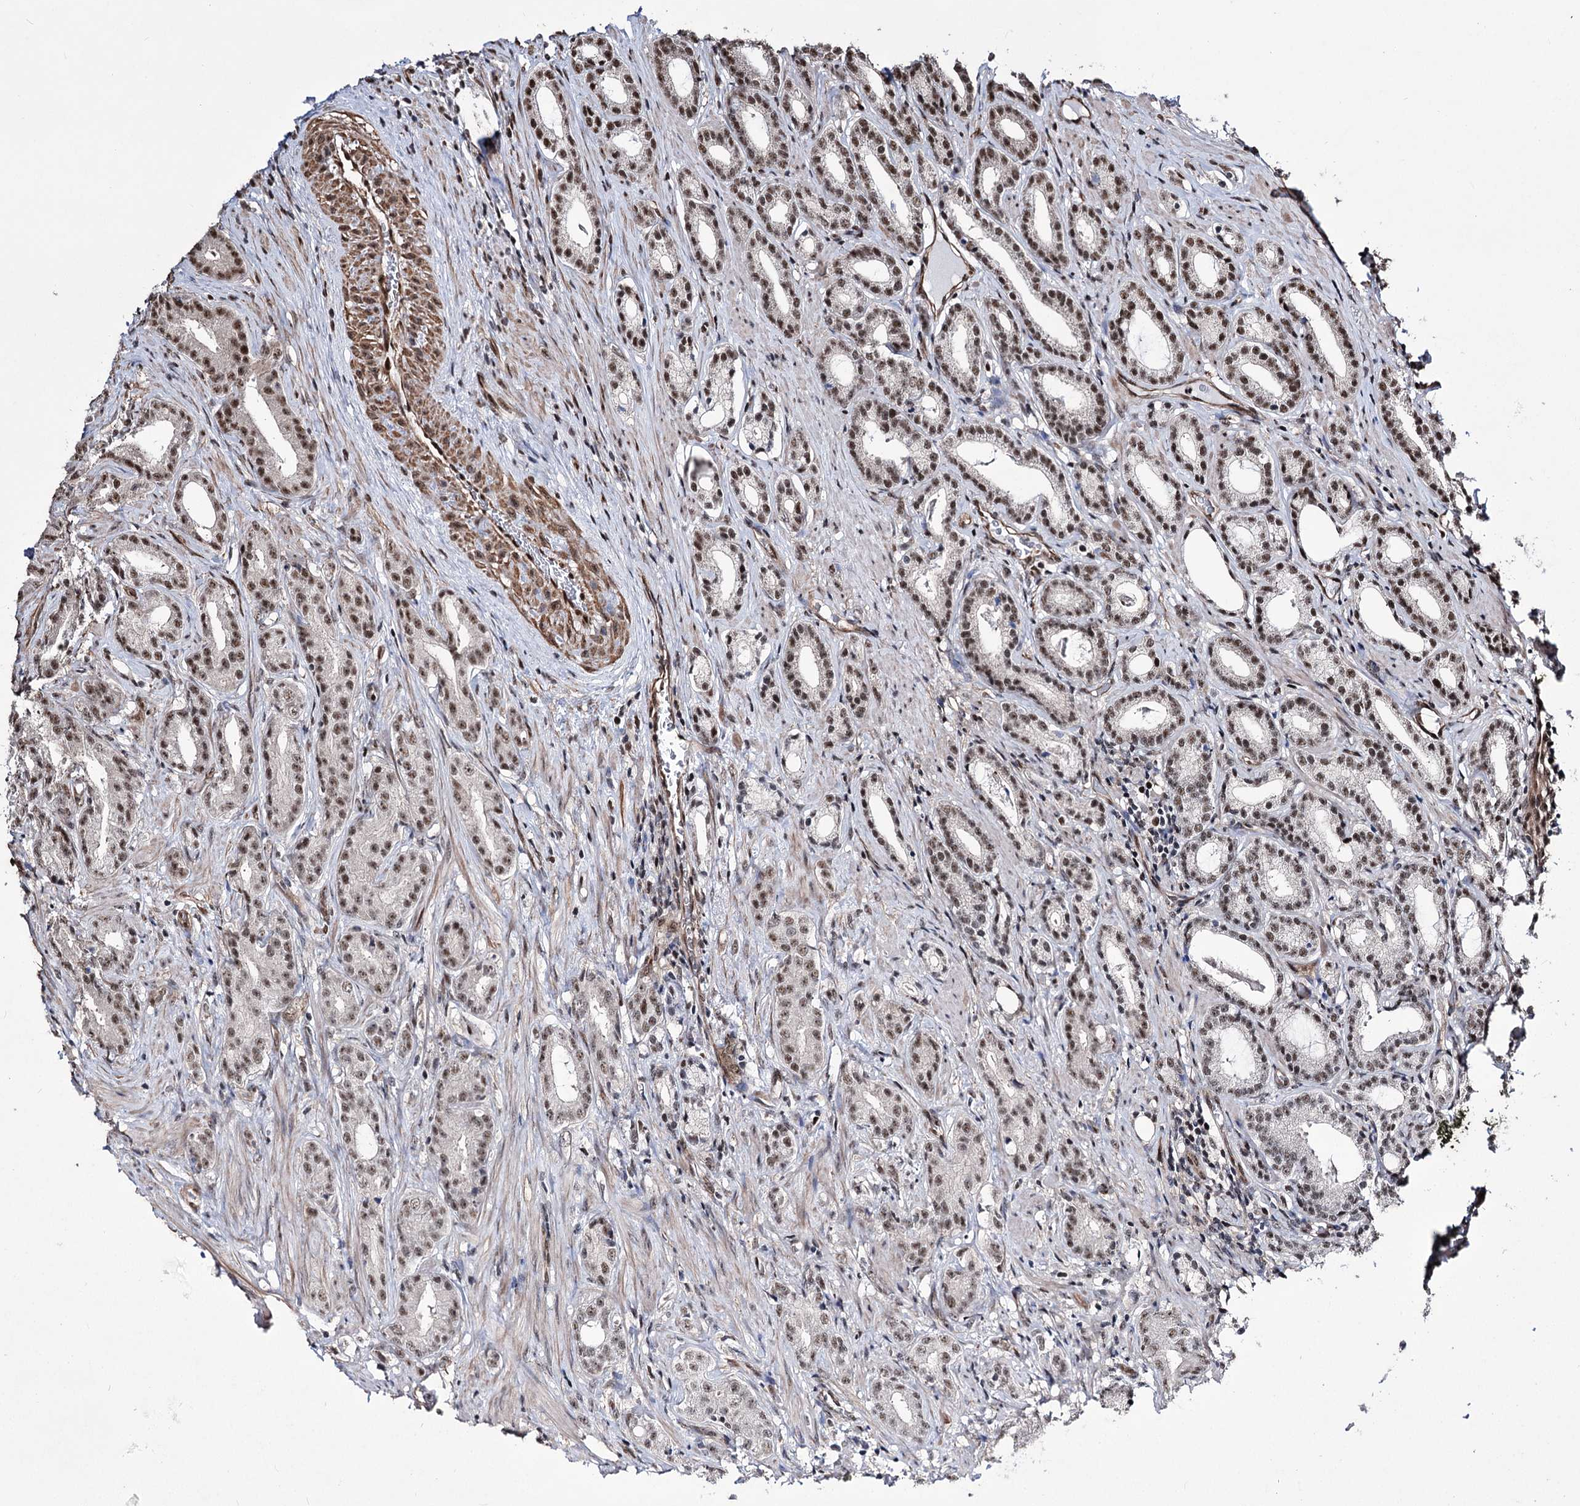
{"staining": {"intensity": "moderate", "quantity": ">75%", "location": "nuclear"}, "tissue": "prostate cancer", "cell_type": "Tumor cells", "image_type": "cancer", "snomed": [{"axis": "morphology", "description": "Adenocarcinoma, Low grade"}, {"axis": "topography", "description": "Prostate"}], "caption": "DAB immunohistochemical staining of prostate cancer (adenocarcinoma (low-grade)) reveals moderate nuclear protein expression in about >75% of tumor cells. (IHC, brightfield microscopy, high magnification).", "gene": "CHMP7", "patient": {"sex": "male", "age": 71}}